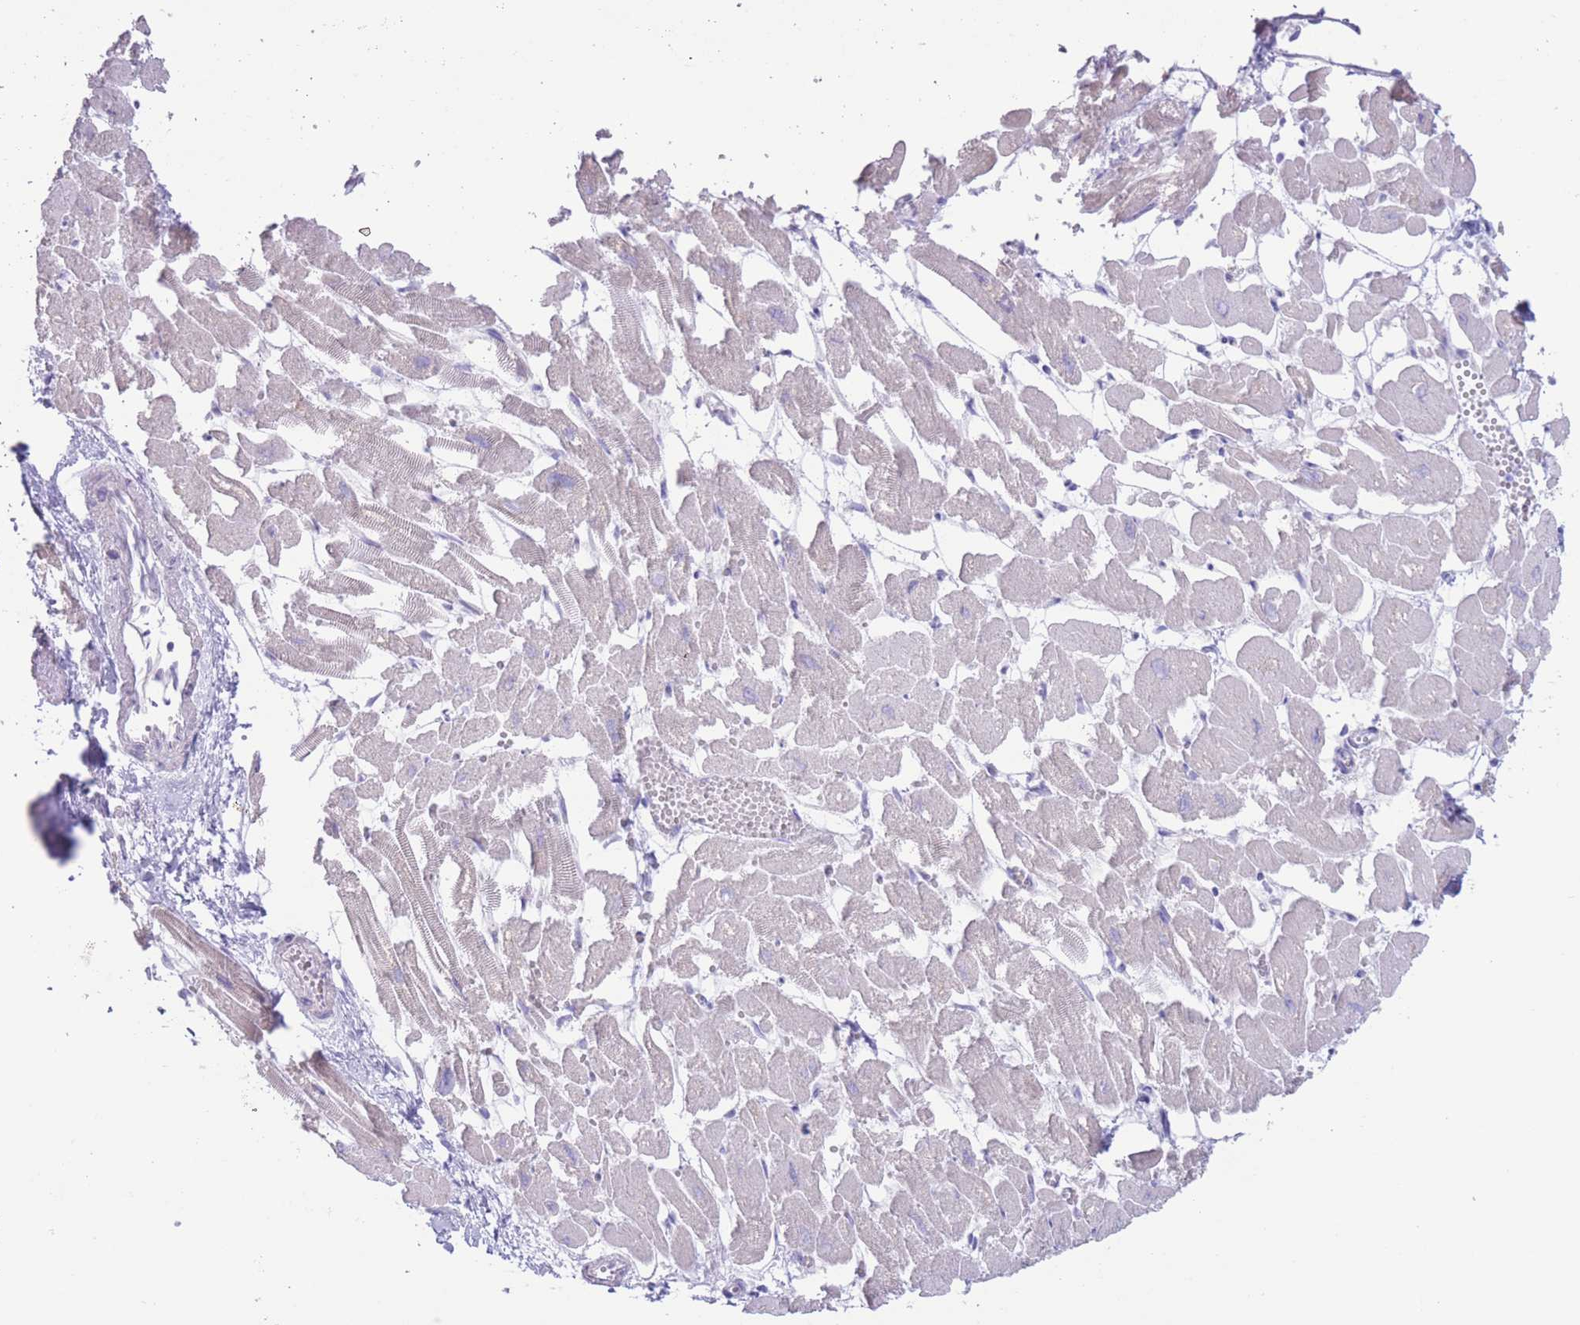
{"staining": {"intensity": "negative", "quantity": "none", "location": "none"}, "tissue": "heart muscle", "cell_type": "Cardiomyocytes", "image_type": "normal", "snomed": [{"axis": "morphology", "description": "Normal tissue, NOS"}, {"axis": "topography", "description": "Heart"}], "caption": "DAB immunohistochemical staining of unremarkable human heart muscle demonstrates no significant expression in cardiomyocytes. Nuclei are stained in blue.", "gene": "FAH", "patient": {"sex": "male", "age": 54}}